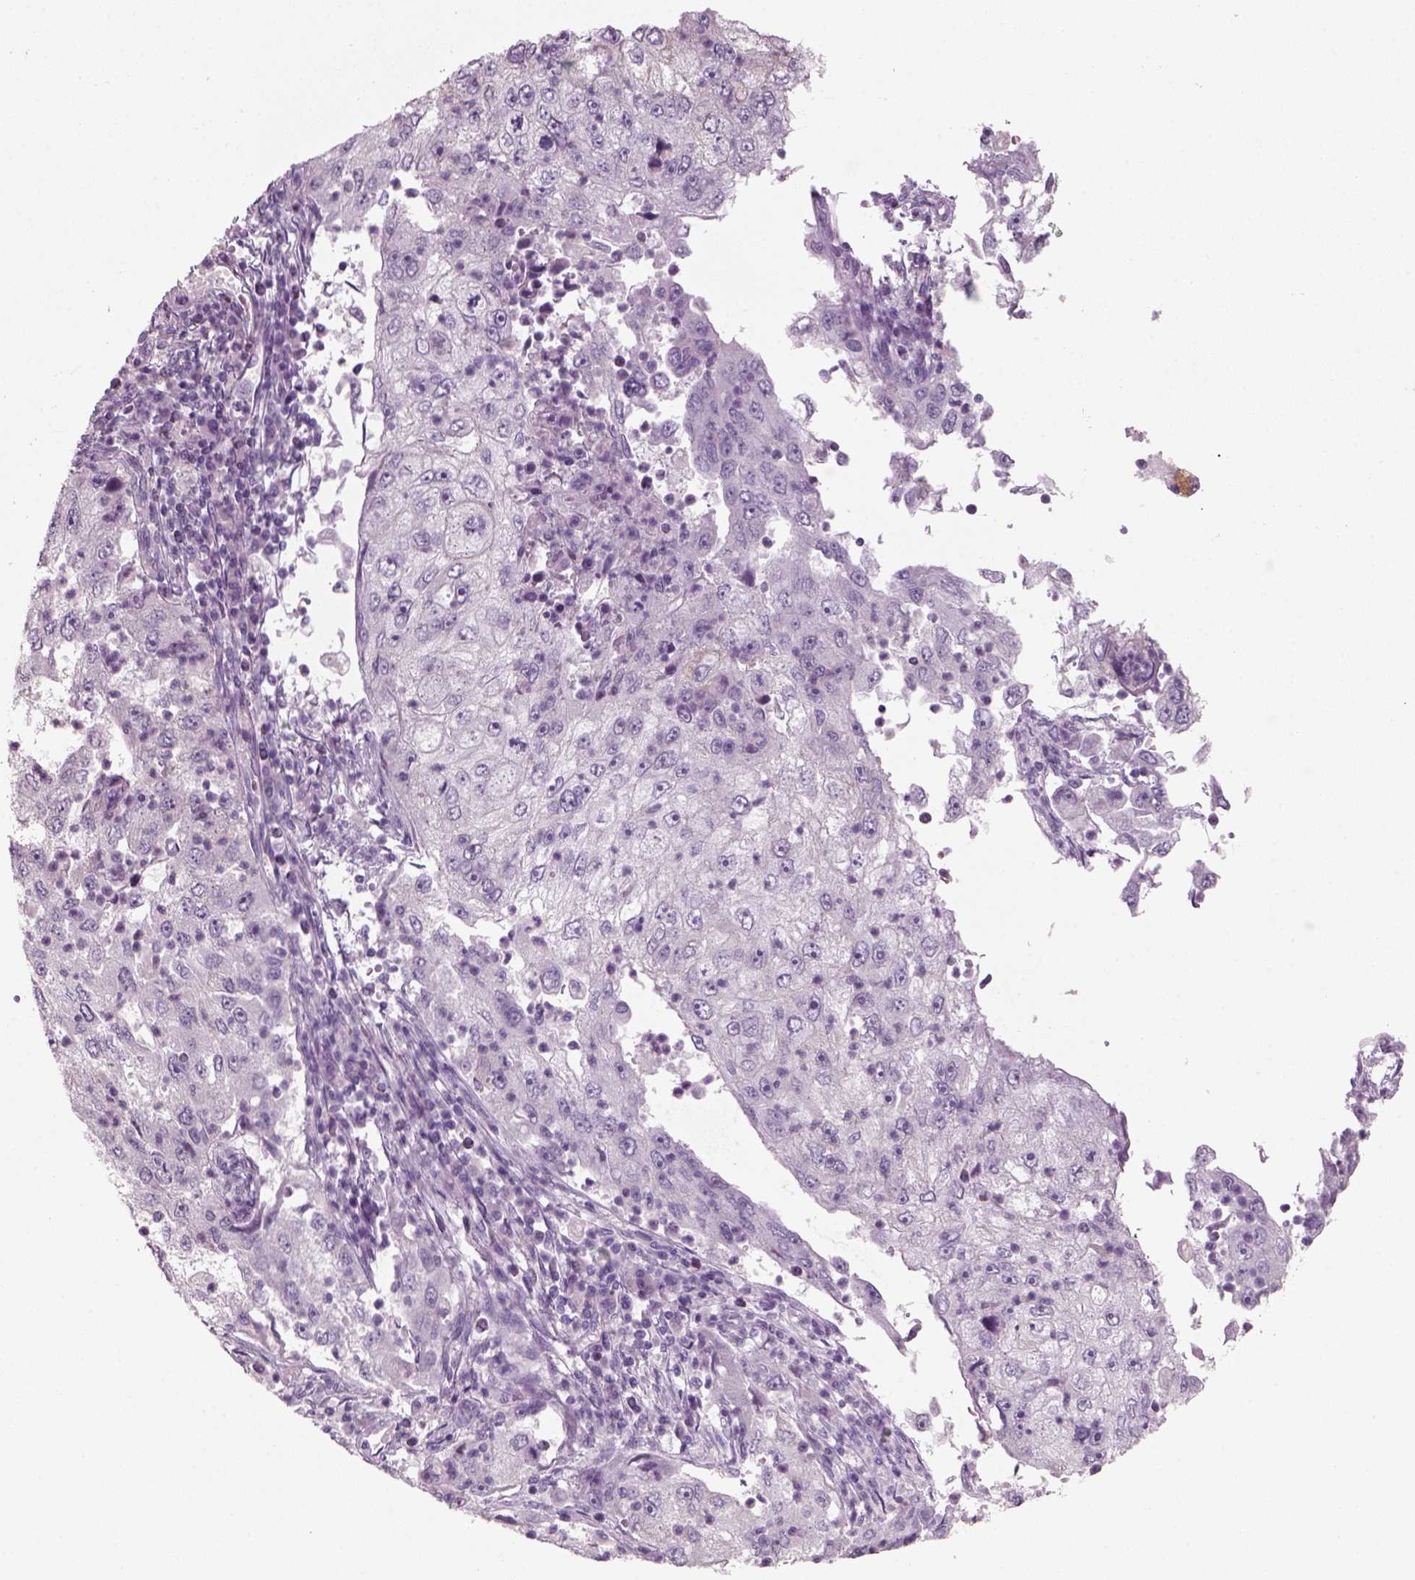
{"staining": {"intensity": "negative", "quantity": "none", "location": "none"}, "tissue": "cervical cancer", "cell_type": "Tumor cells", "image_type": "cancer", "snomed": [{"axis": "morphology", "description": "Squamous cell carcinoma, NOS"}, {"axis": "topography", "description": "Cervix"}], "caption": "Immunohistochemistry of cervical cancer exhibits no expression in tumor cells.", "gene": "SLC6A2", "patient": {"sex": "female", "age": 36}}